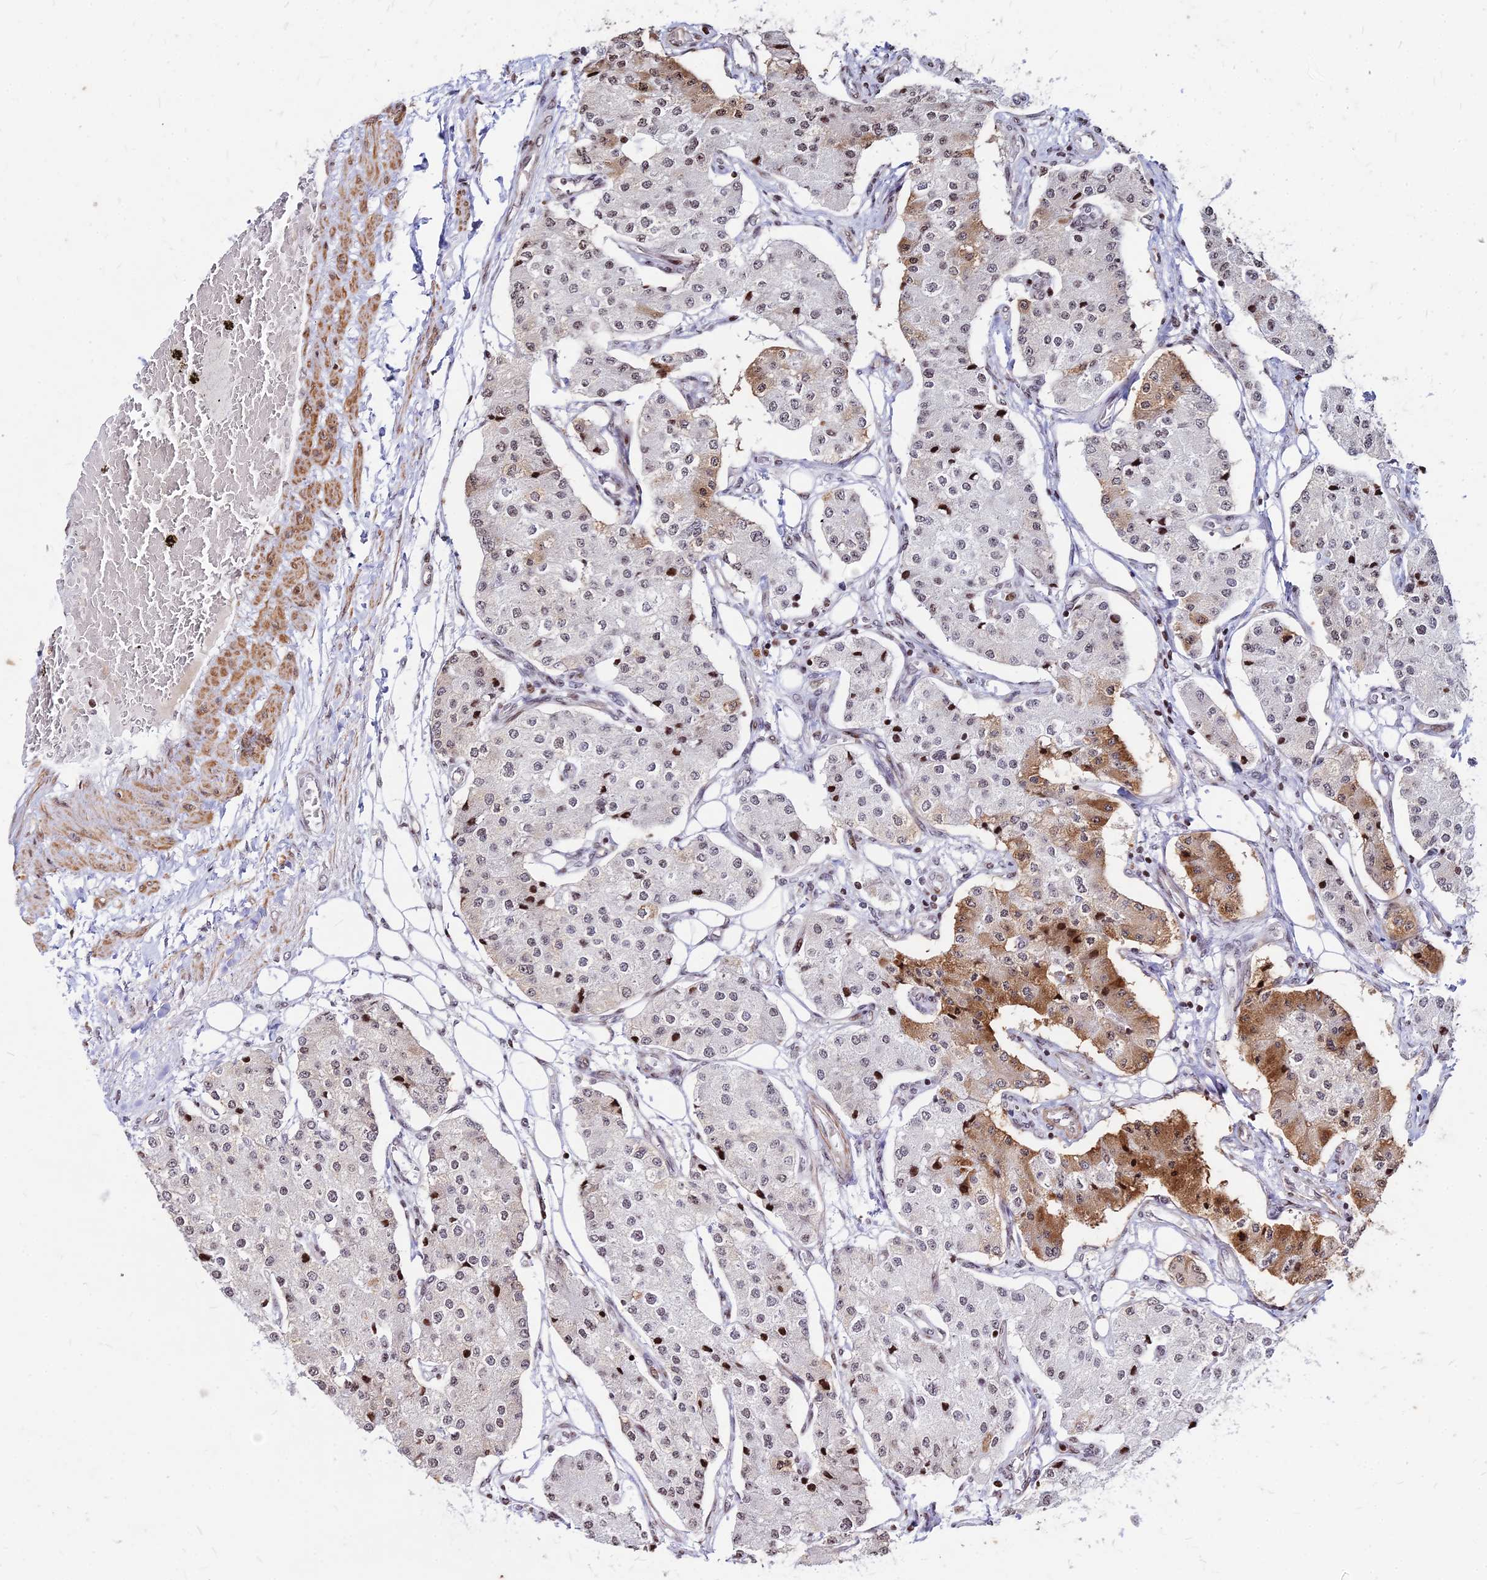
{"staining": {"intensity": "moderate", "quantity": "25%-75%", "location": "cytoplasmic/membranous,nuclear"}, "tissue": "carcinoid", "cell_type": "Tumor cells", "image_type": "cancer", "snomed": [{"axis": "morphology", "description": "Carcinoid, malignant, NOS"}, {"axis": "topography", "description": "Colon"}], "caption": "This image reveals immunohistochemistry staining of human carcinoid, with medium moderate cytoplasmic/membranous and nuclear positivity in approximately 25%-75% of tumor cells.", "gene": "NYAP2", "patient": {"sex": "female", "age": 52}}